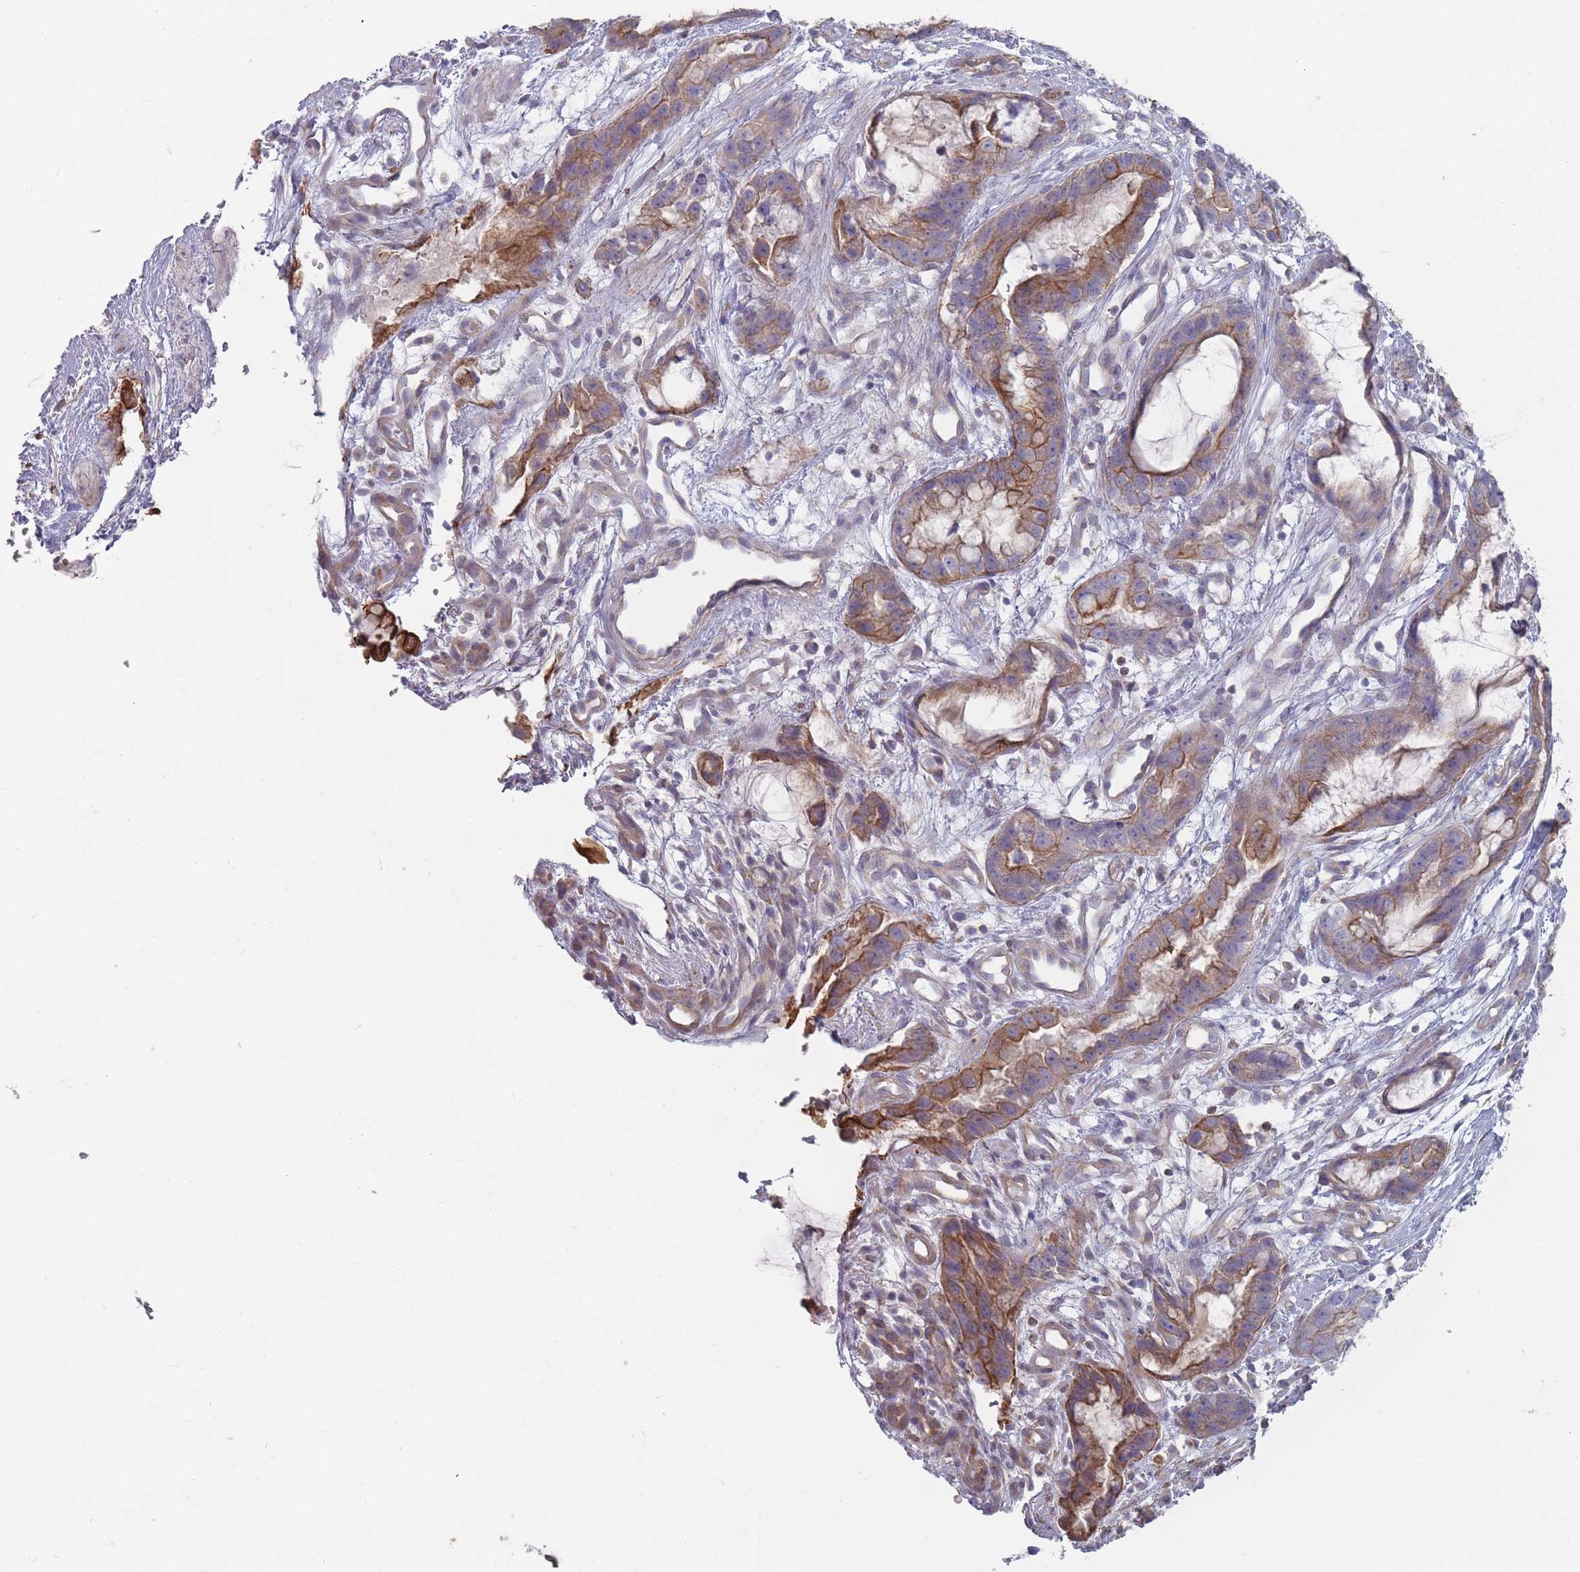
{"staining": {"intensity": "strong", "quantity": ">75%", "location": "cytoplasmic/membranous"}, "tissue": "stomach cancer", "cell_type": "Tumor cells", "image_type": "cancer", "snomed": [{"axis": "morphology", "description": "Adenocarcinoma, NOS"}, {"axis": "topography", "description": "Stomach"}], "caption": "Stomach cancer (adenocarcinoma) stained with a brown dye demonstrates strong cytoplasmic/membranous positive expression in about >75% of tumor cells.", "gene": "HSBP1L1", "patient": {"sex": "male", "age": 55}}